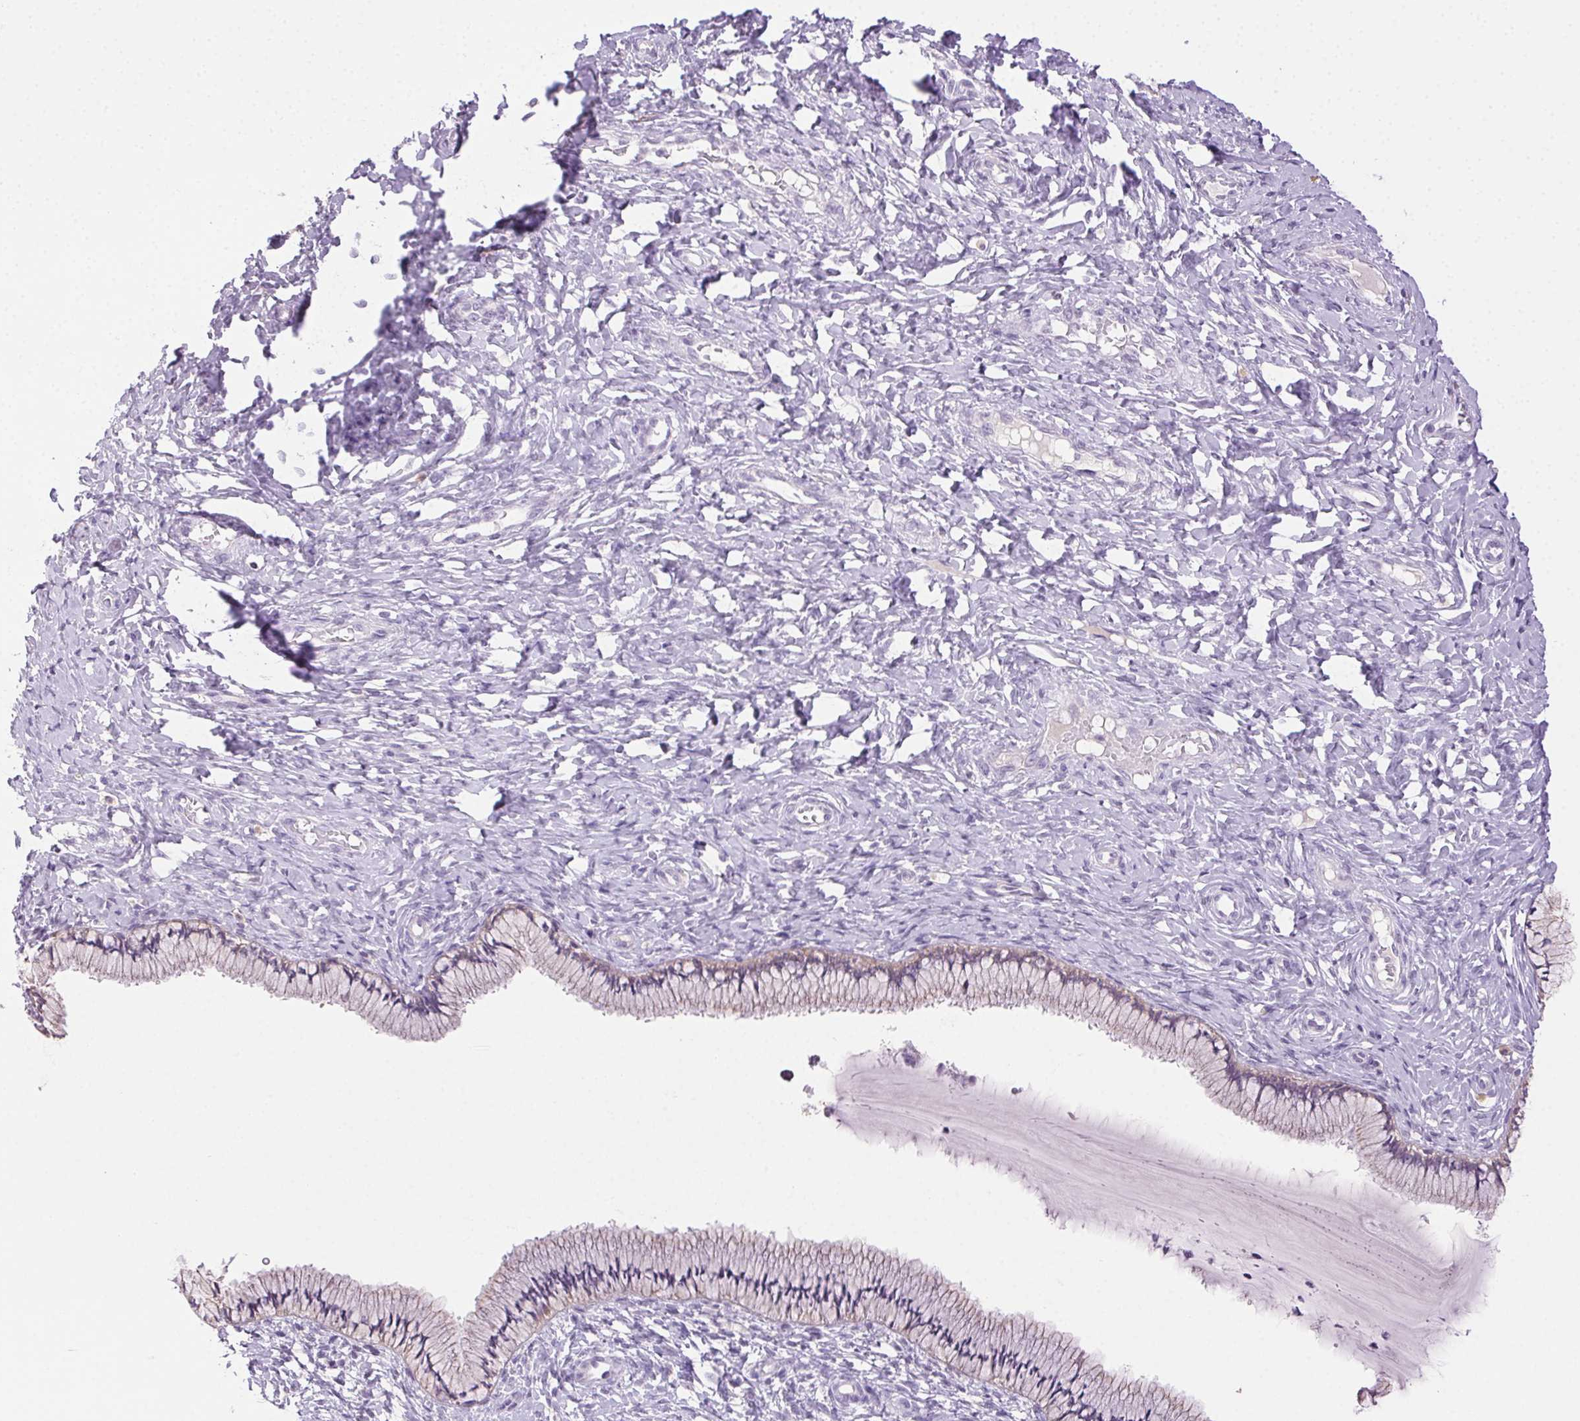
{"staining": {"intensity": "weak", "quantity": "<25%", "location": "cytoplasmic/membranous"}, "tissue": "cervix", "cell_type": "Glandular cells", "image_type": "normal", "snomed": [{"axis": "morphology", "description": "Normal tissue, NOS"}, {"axis": "topography", "description": "Cervix"}], "caption": "Histopathology image shows no protein positivity in glandular cells of benign cervix.", "gene": "CLDN10", "patient": {"sex": "female", "age": 37}}